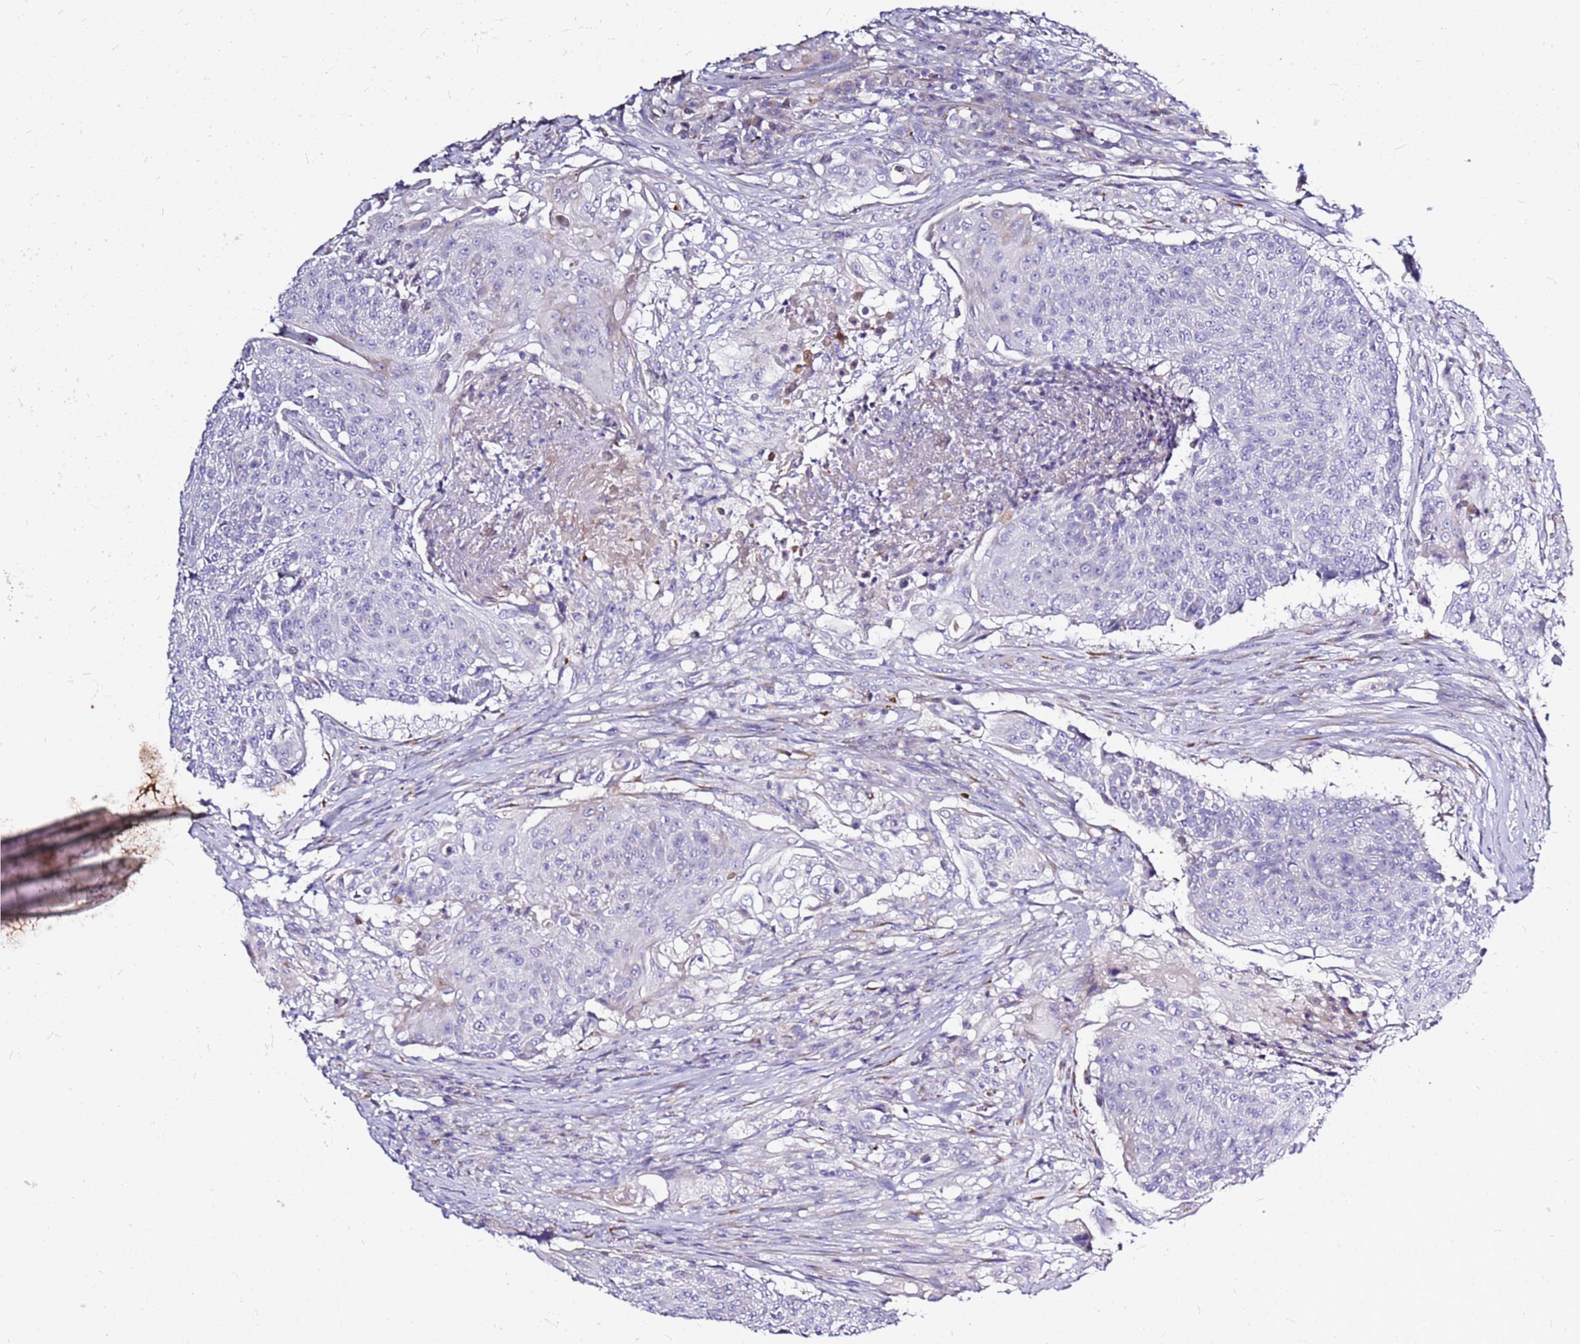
{"staining": {"intensity": "negative", "quantity": "none", "location": "none"}, "tissue": "urothelial cancer", "cell_type": "Tumor cells", "image_type": "cancer", "snomed": [{"axis": "morphology", "description": "Urothelial carcinoma, High grade"}, {"axis": "topography", "description": "Urinary bladder"}], "caption": "Immunohistochemistry photomicrograph of neoplastic tissue: urothelial cancer stained with DAB displays no significant protein staining in tumor cells. (Brightfield microscopy of DAB immunohistochemistry at high magnification).", "gene": "CASD1", "patient": {"sex": "female", "age": 63}}